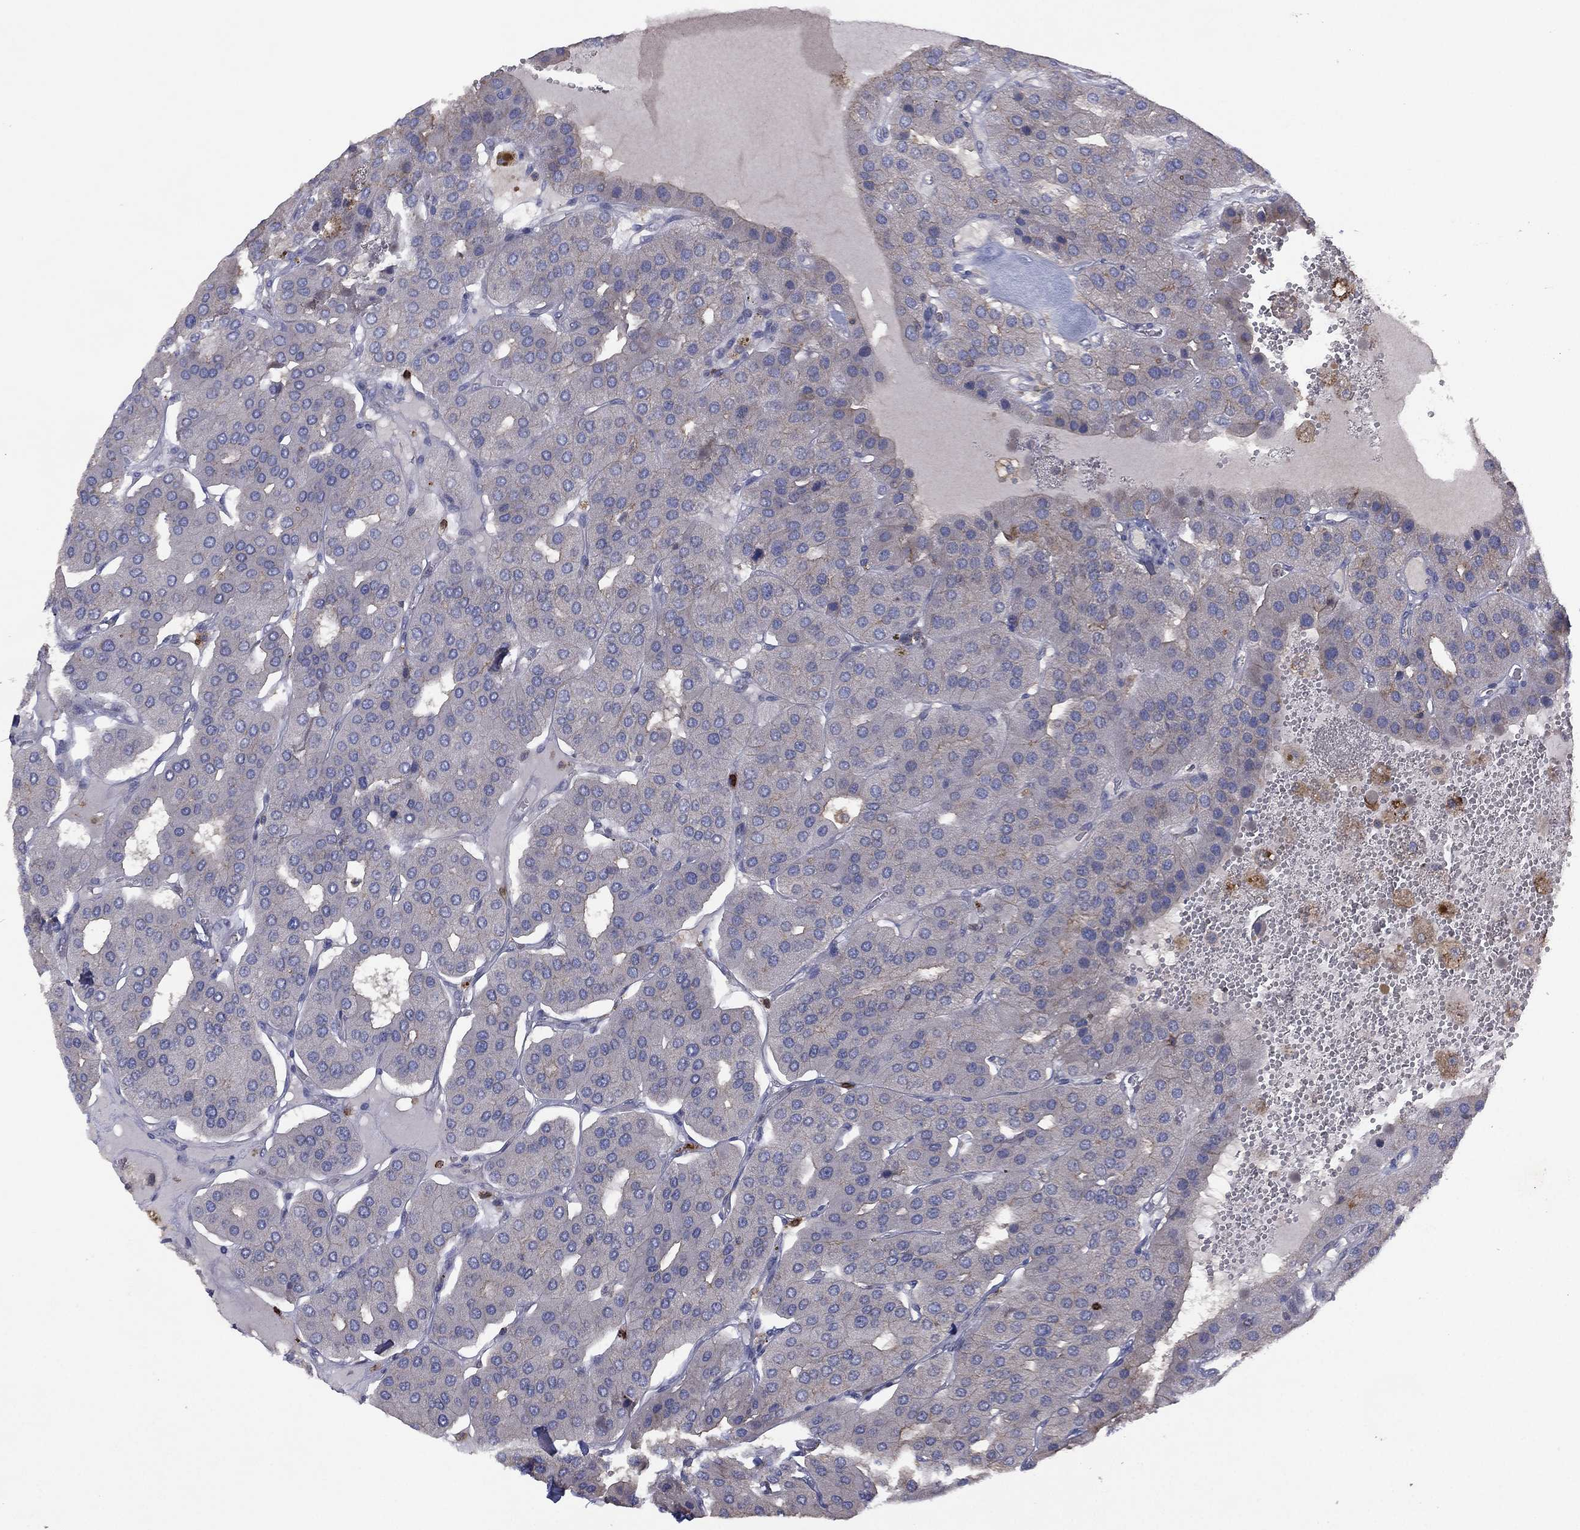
{"staining": {"intensity": "negative", "quantity": "none", "location": "none"}, "tissue": "parathyroid gland", "cell_type": "Glandular cells", "image_type": "normal", "snomed": [{"axis": "morphology", "description": "Normal tissue, NOS"}, {"axis": "morphology", "description": "Adenoma, NOS"}, {"axis": "topography", "description": "Parathyroid gland"}], "caption": "The photomicrograph exhibits no significant expression in glandular cells of parathyroid gland. (Stains: DAB immunohistochemistry with hematoxylin counter stain, Microscopy: brightfield microscopy at high magnification).", "gene": "DOCK8", "patient": {"sex": "female", "age": 86}}